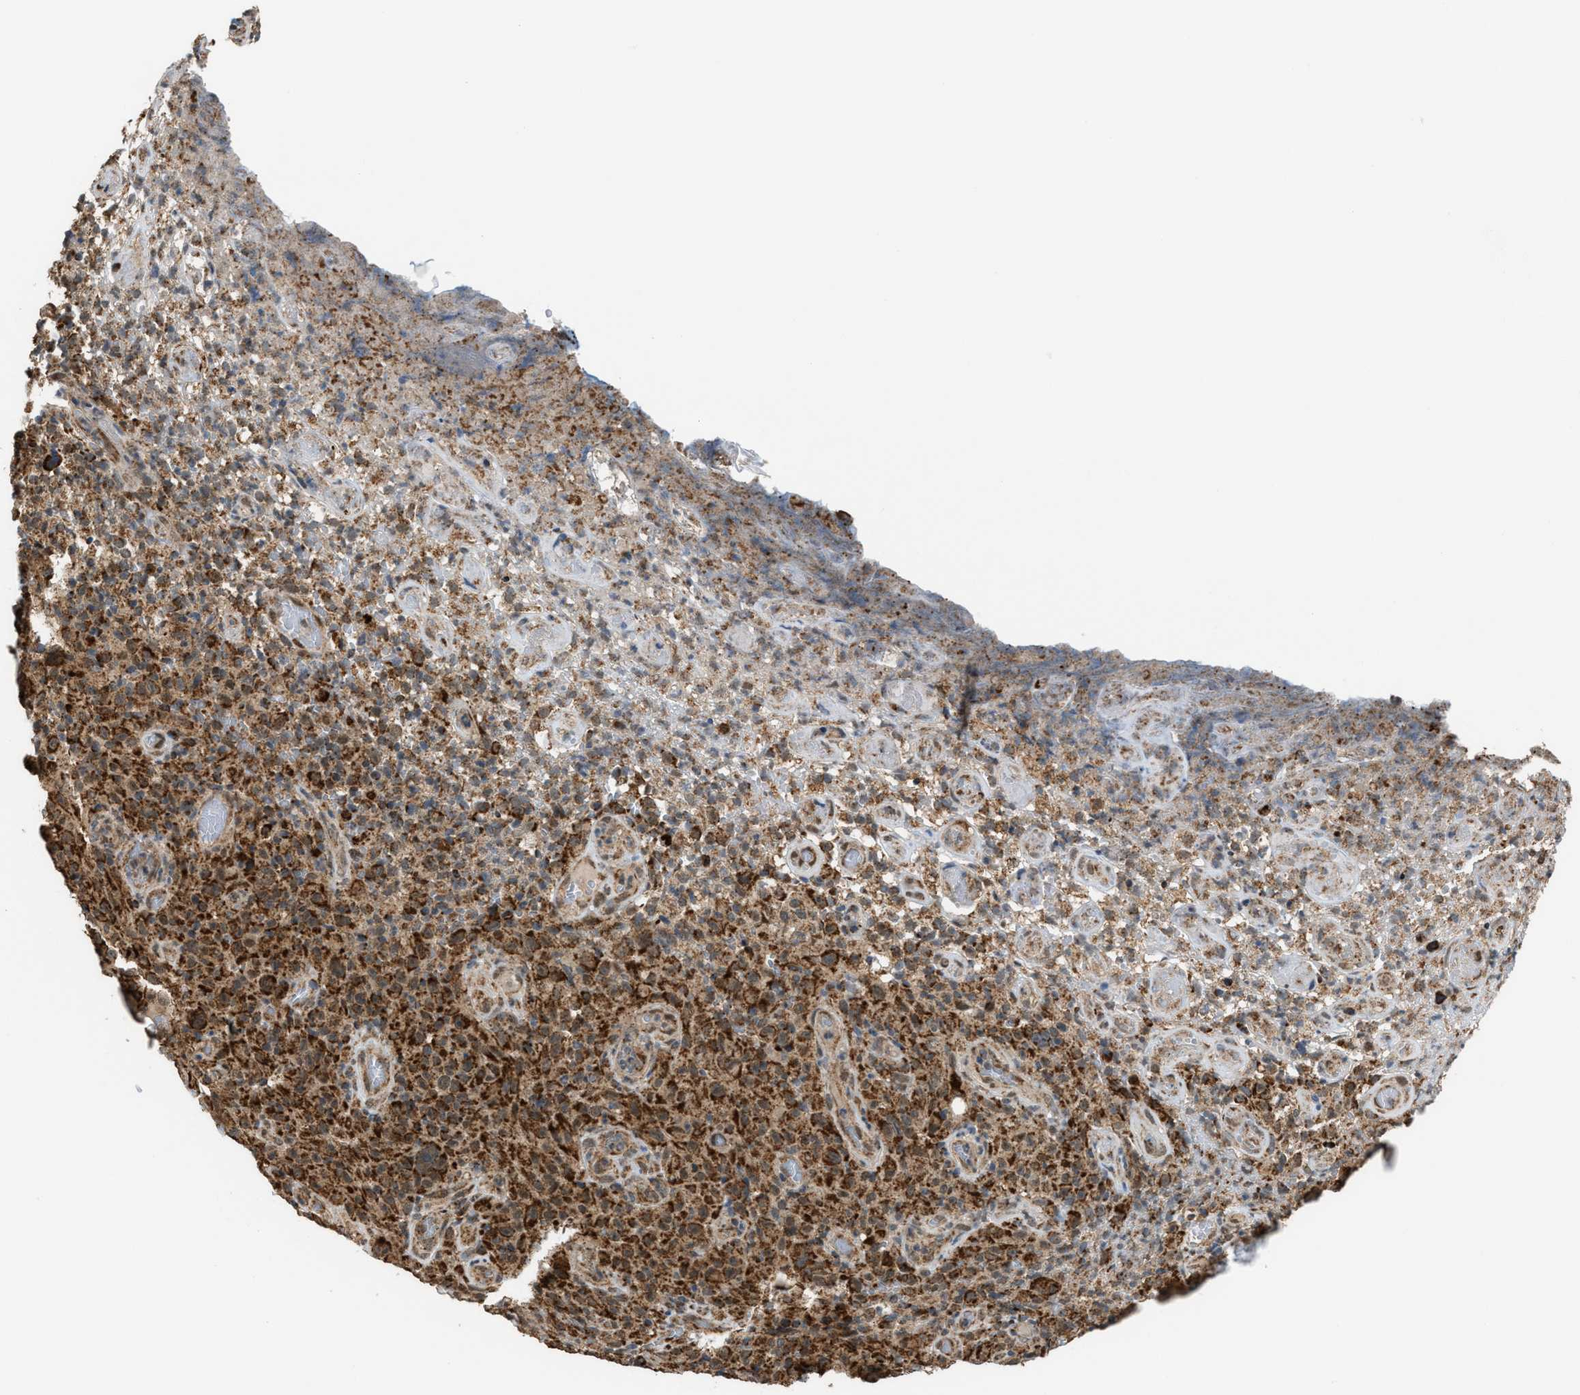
{"staining": {"intensity": "strong", "quantity": ">75%", "location": "cytoplasmic/membranous"}, "tissue": "melanoma", "cell_type": "Tumor cells", "image_type": "cancer", "snomed": [{"axis": "morphology", "description": "Malignant melanoma, NOS"}, {"axis": "topography", "description": "Skin"}], "caption": "Immunohistochemistry staining of melanoma, which exhibits high levels of strong cytoplasmic/membranous expression in approximately >75% of tumor cells indicating strong cytoplasmic/membranous protein expression. The staining was performed using DAB (brown) for protein detection and nuclei were counterstained in hematoxylin (blue).", "gene": "SGSM2", "patient": {"sex": "female", "age": 82}}